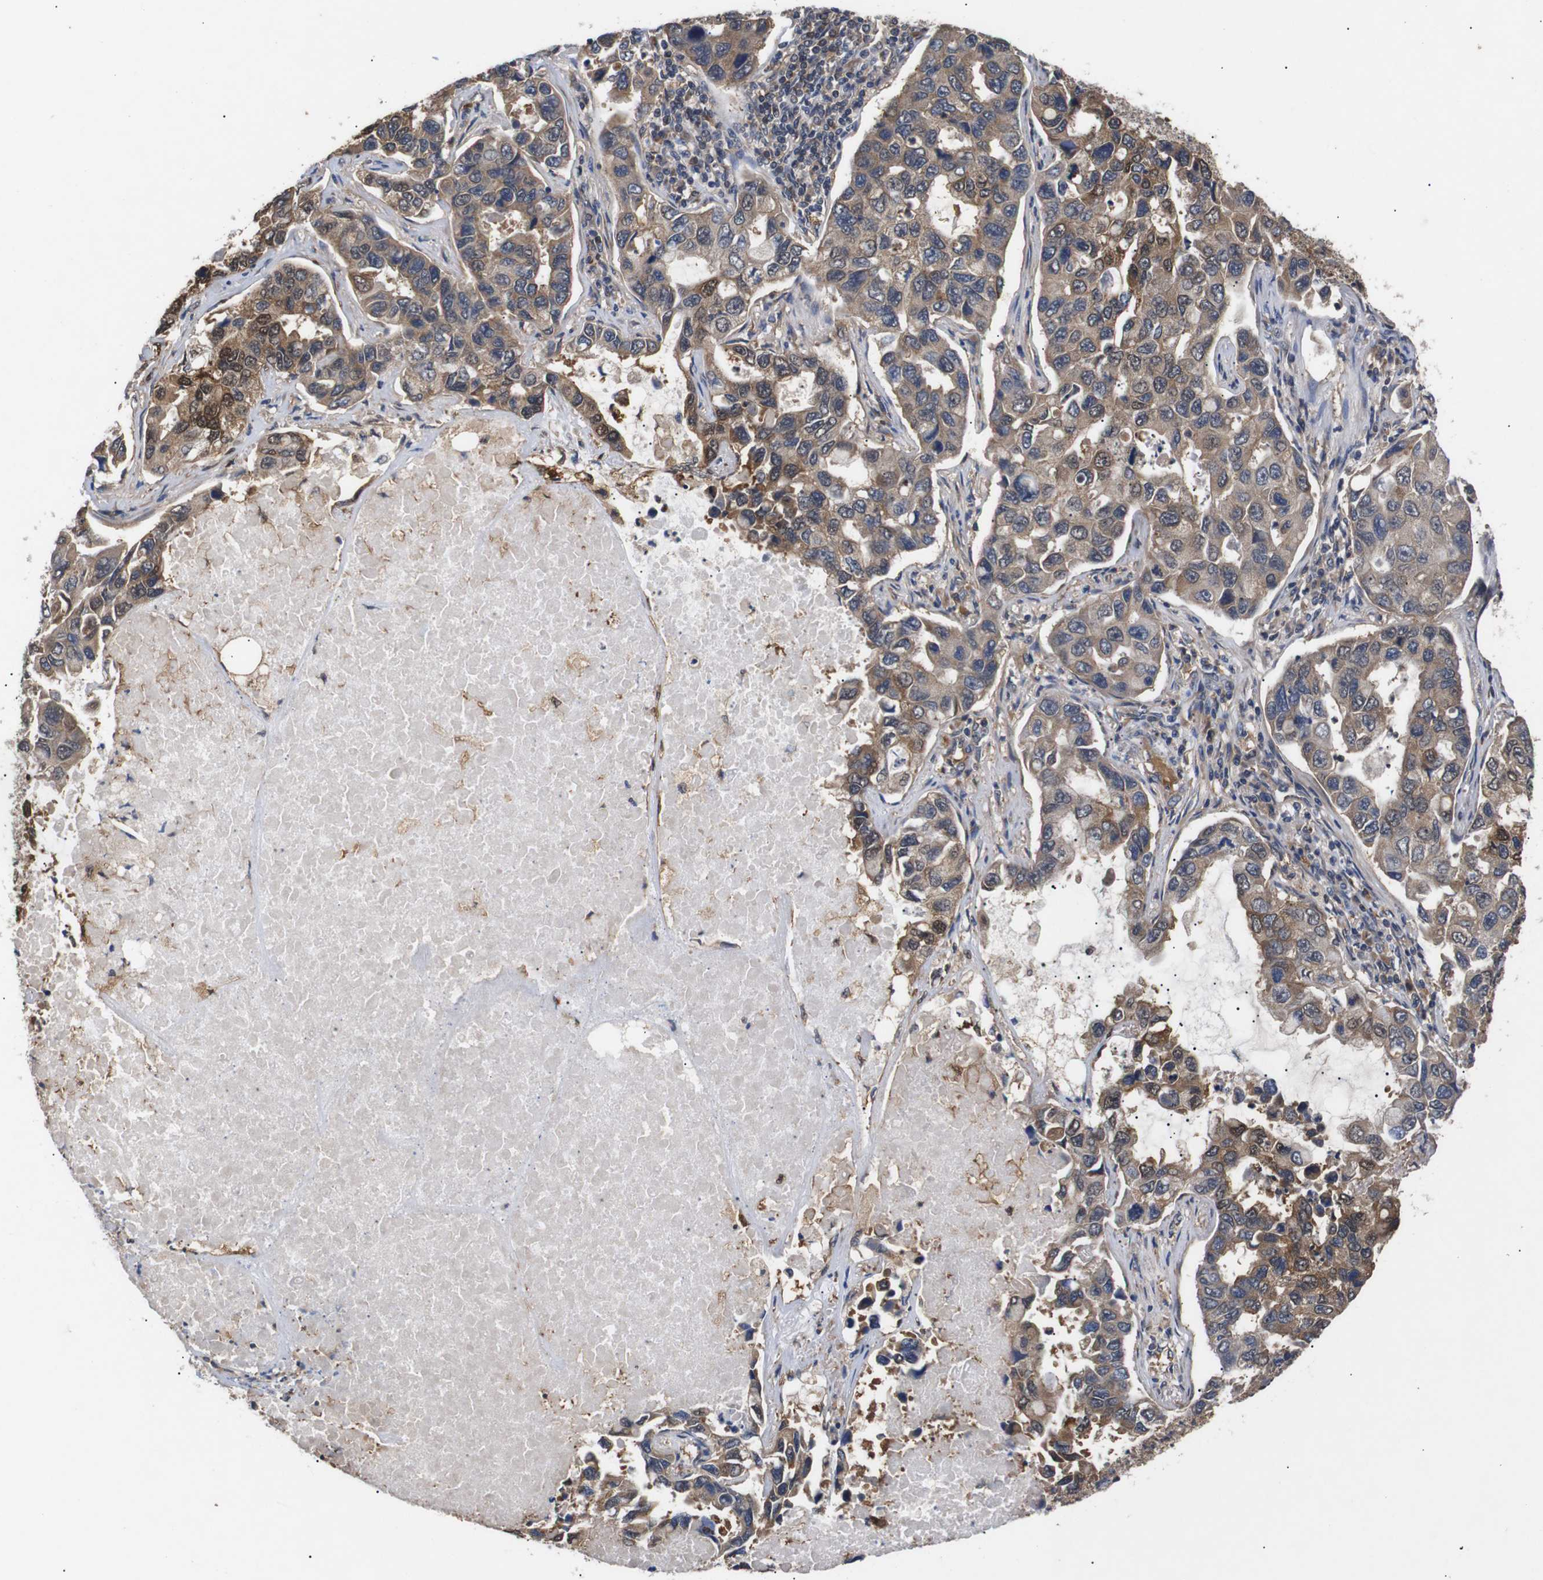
{"staining": {"intensity": "moderate", "quantity": ">75%", "location": "cytoplasmic/membranous"}, "tissue": "lung cancer", "cell_type": "Tumor cells", "image_type": "cancer", "snomed": [{"axis": "morphology", "description": "Adenocarcinoma, NOS"}, {"axis": "topography", "description": "Lung"}], "caption": "A micrograph showing moderate cytoplasmic/membranous positivity in about >75% of tumor cells in lung cancer, as visualized by brown immunohistochemical staining.", "gene": "DDR1", "patient": {"sex": "male", "age": 64}}